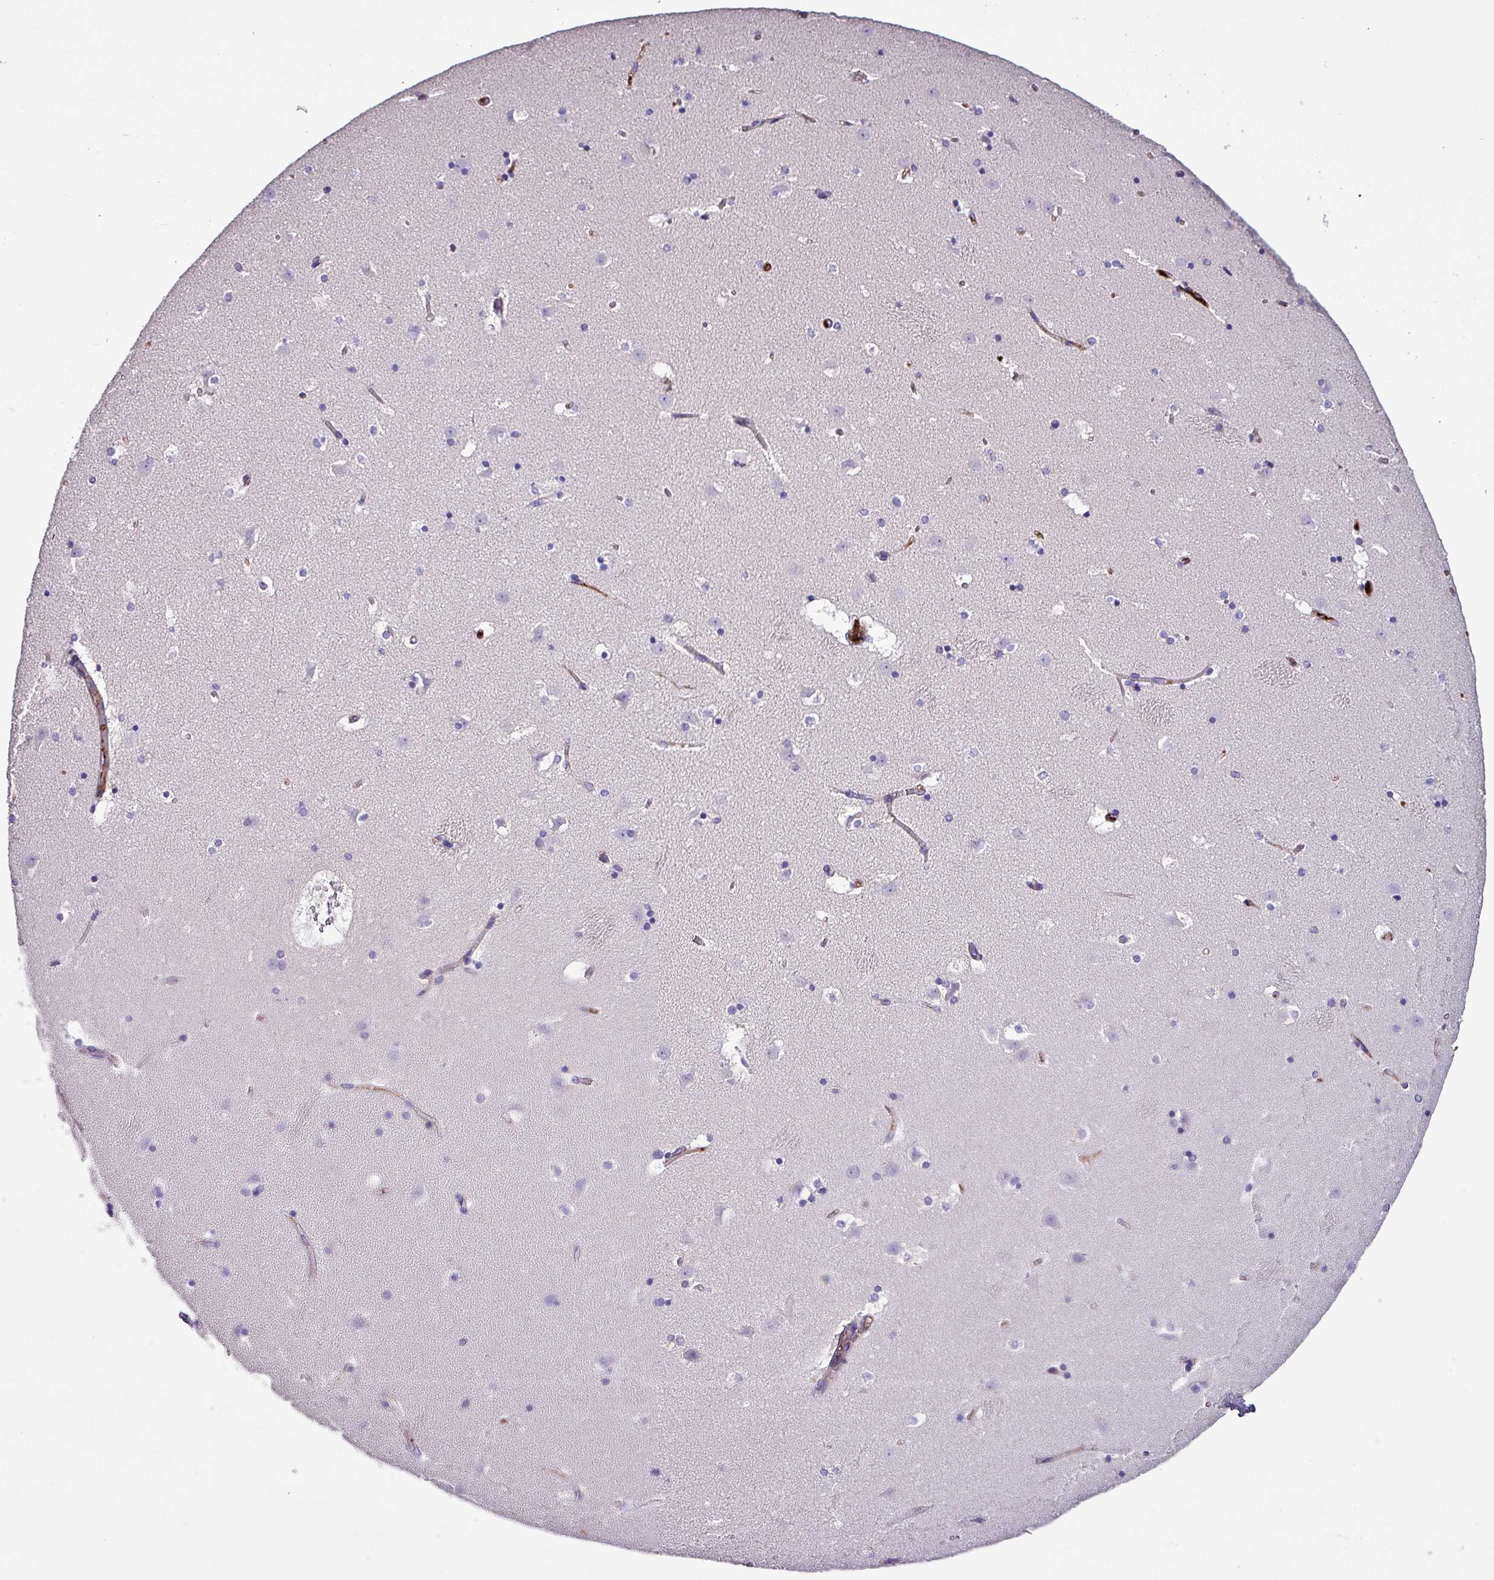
{"staining": {"intensity": "negative", "quantity": "none", "location": "none"}, "tissue": "caudate", "cell_type": "Glial cells", "image_type": "normal", "snomed": [{"axis": "morphology", "description": "Normal tissue, NOS"}, {"axis": "topography", "description": "Lateral ventricle wall"}], "caption": "Glial cells show no significant staining in benign caudate.", "gene": "HPR", "patient": {"sex": "male", "age": 45}}